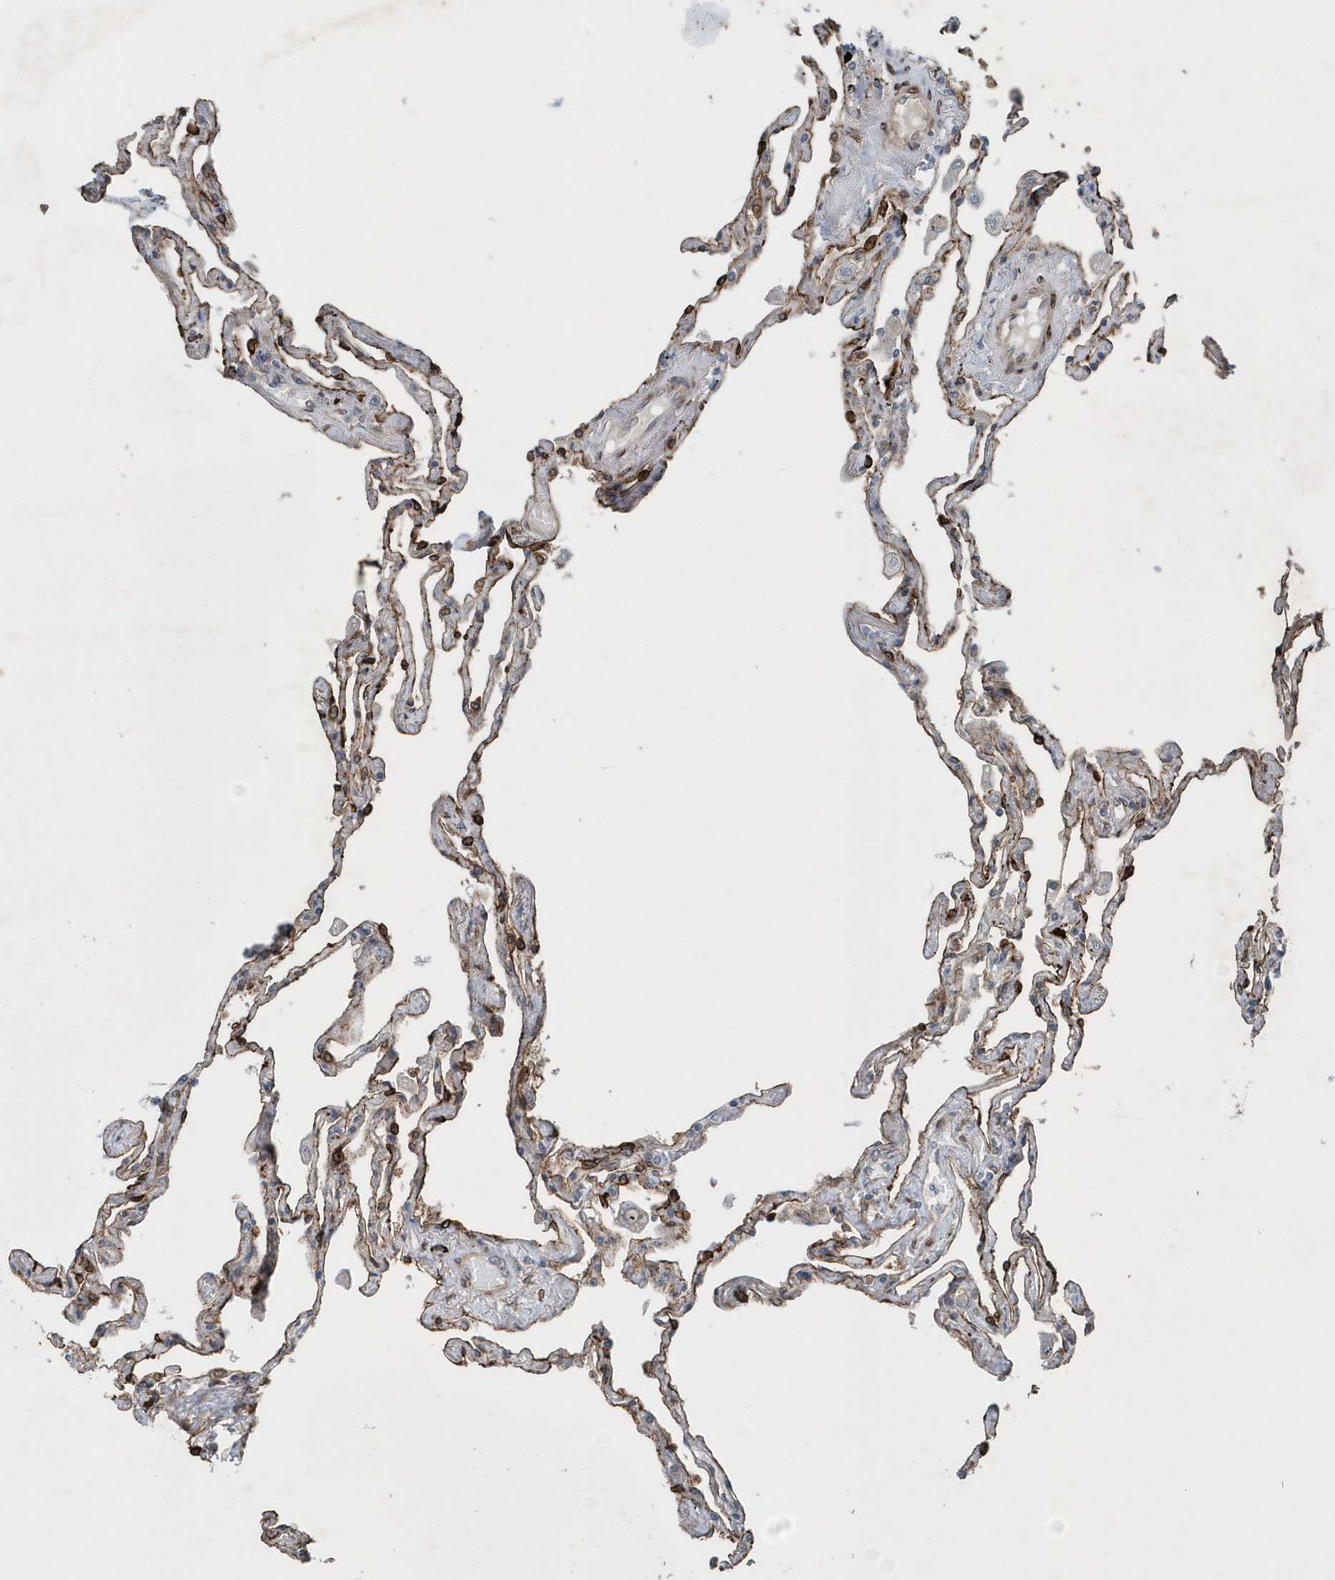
{"staining": {"intensity": "moderate", "quantity": ">75%", "location": "cytoplasmic/membranous"}, "tissue": "lung", "cell_type": "Alveolar cells", "image_type": "normal", "snomed": [{"axis": "morphology", "description": "Normal tissue, NOS"}, {"axis": "topography", "description": "Lung"}], "caption": "Lung stained for a protein displays moderate cytoplasmic/membranous positivity in alveolar cells. (DAB (3,3'-diaminobenzidine) = brown stain, brightfield microscopy at high magnification).", "gene": "MCC", "patient": {"sex": "female", "age": 67}}